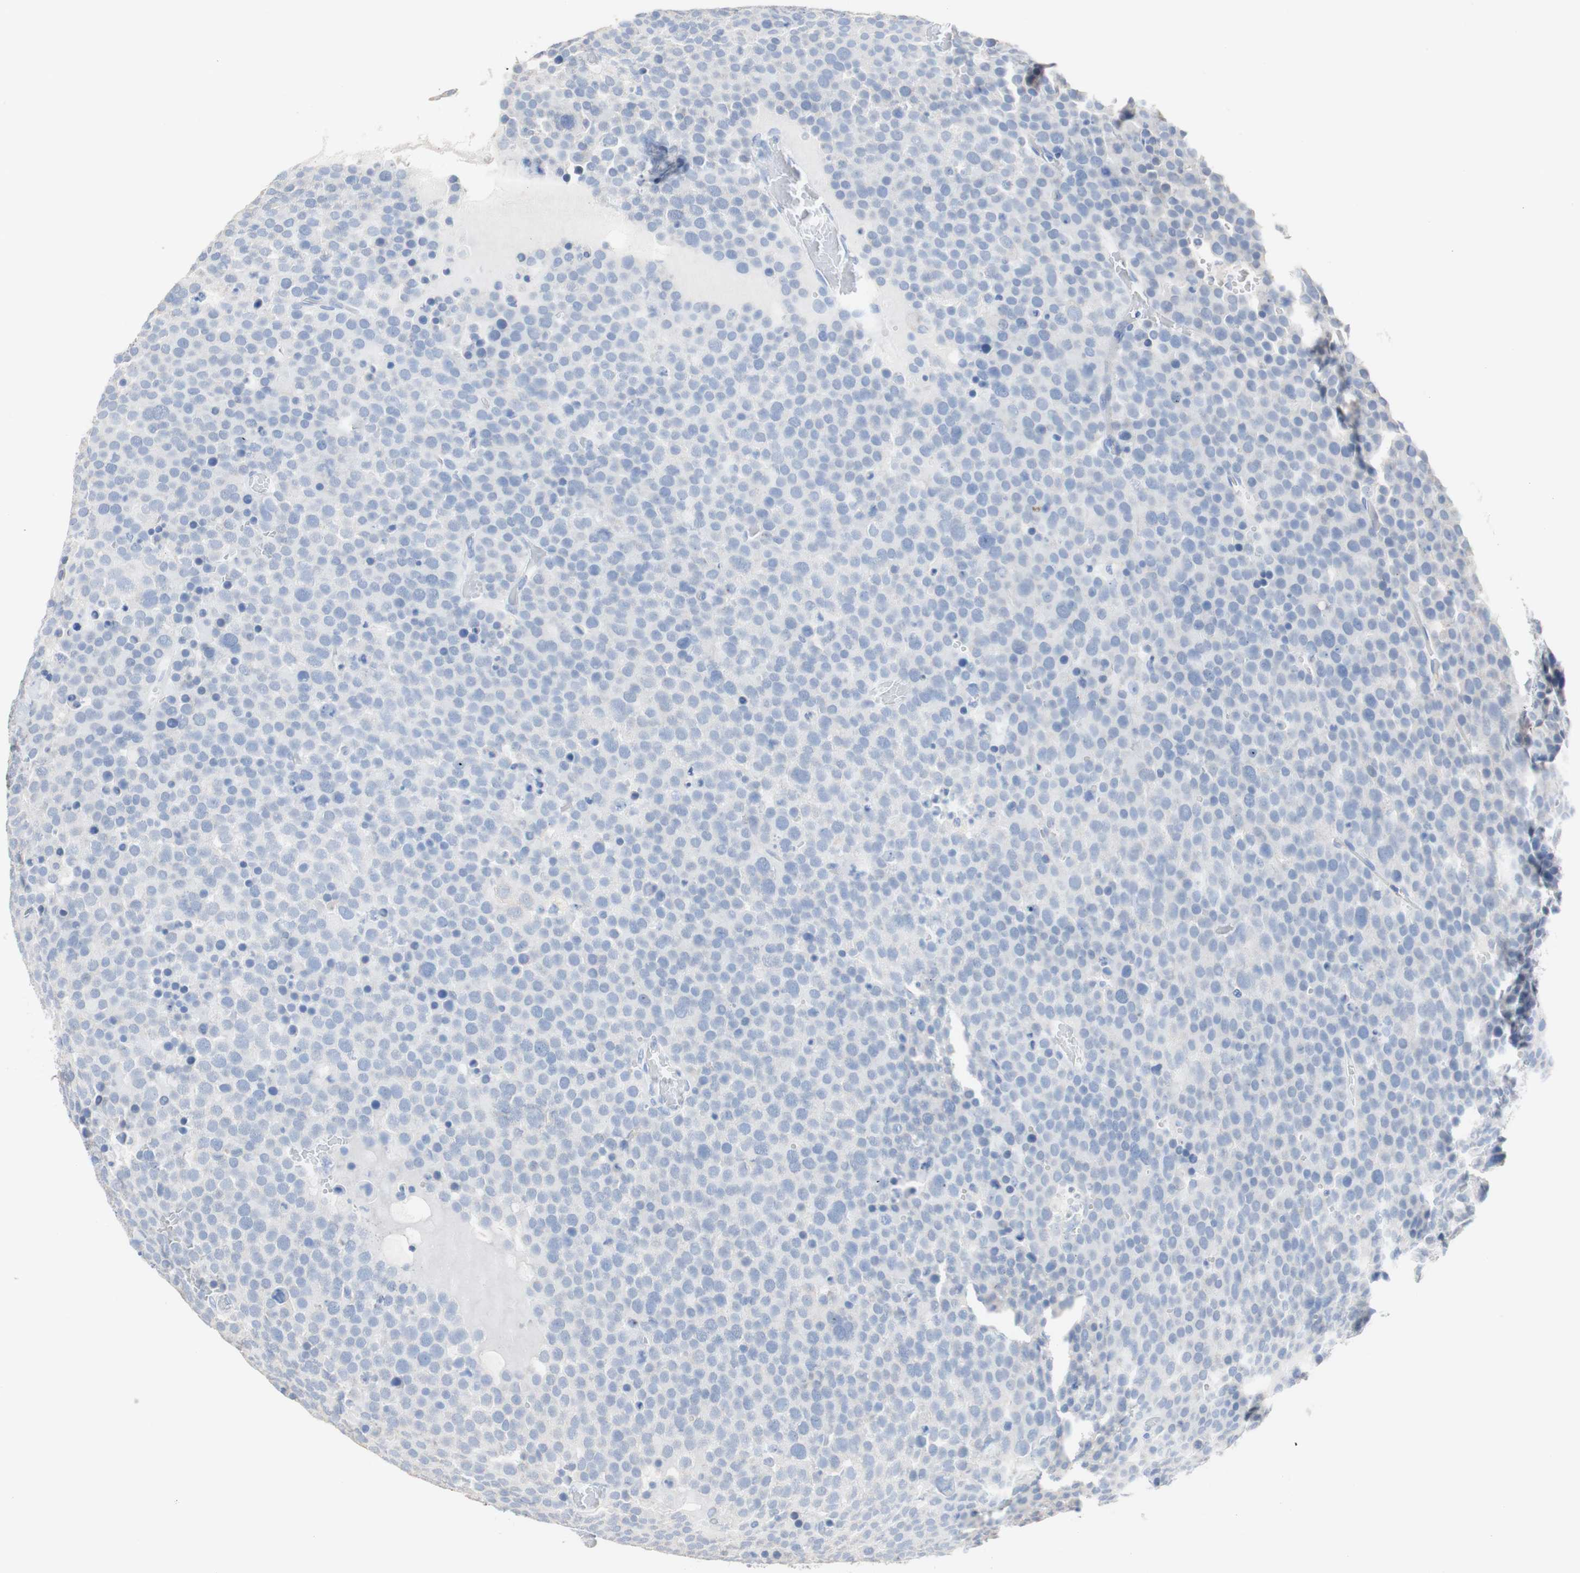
{"staining": {"intensity": "negative", "quantity": "none", "location": "none"}, "tissue": "testis cancer", "cell_type": "Tumor cells", "image_type": "cancer", "snomed": [{"axis": "morphology", "description": "Seminoma, NOS"}, {"axis": "topography", "description": "Testis"}], "caption": "A micrograph of seminoma (testis) stained for a protein demonstrates no brown staining in tumor cells.", "gene": "DSC2", "patient": {"sex": "male", "age": 71}}